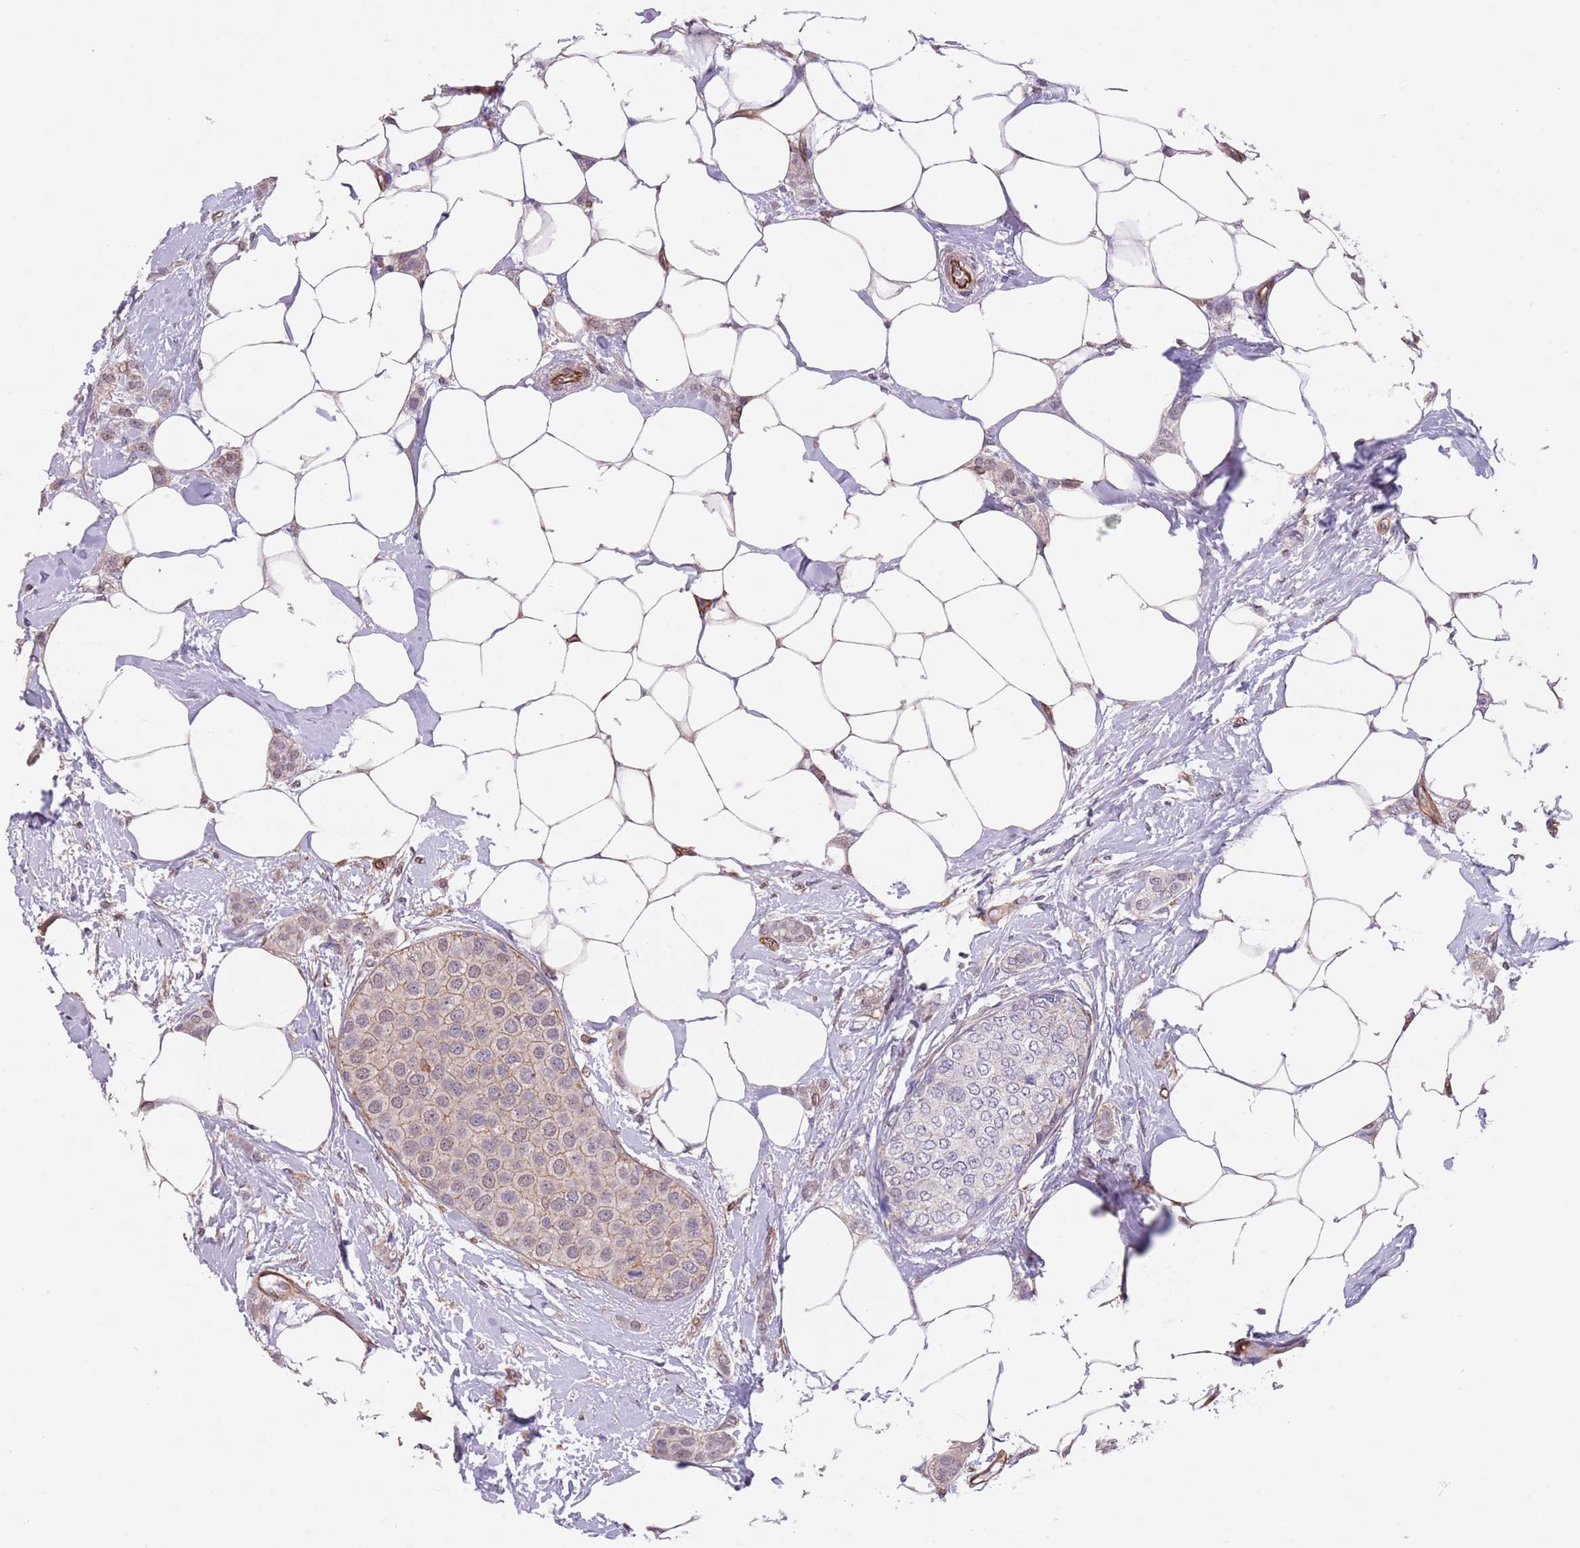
{"staining": {"intensity": "weak", "quantity": "<25%", "location": "cytoplasmic/membranous,nuclear"}, "tissue": "breast cancer", "cell_type": "Tumor cells", "image_type": "cancer", "snomed": [{"axis": "morphology", "description": "Duct carcinoma"}, {"axis": "topography", "description": "Breast"}], "caption": "Tumor cells are negative for protein expression in human breast intraductal carcinoma. The staining is performed using DAB brown chromogen with nuclei counter-stained in using hematoxylin.", "gene": "CREBZF", "patient": {"sex": "female", "age": 72}}